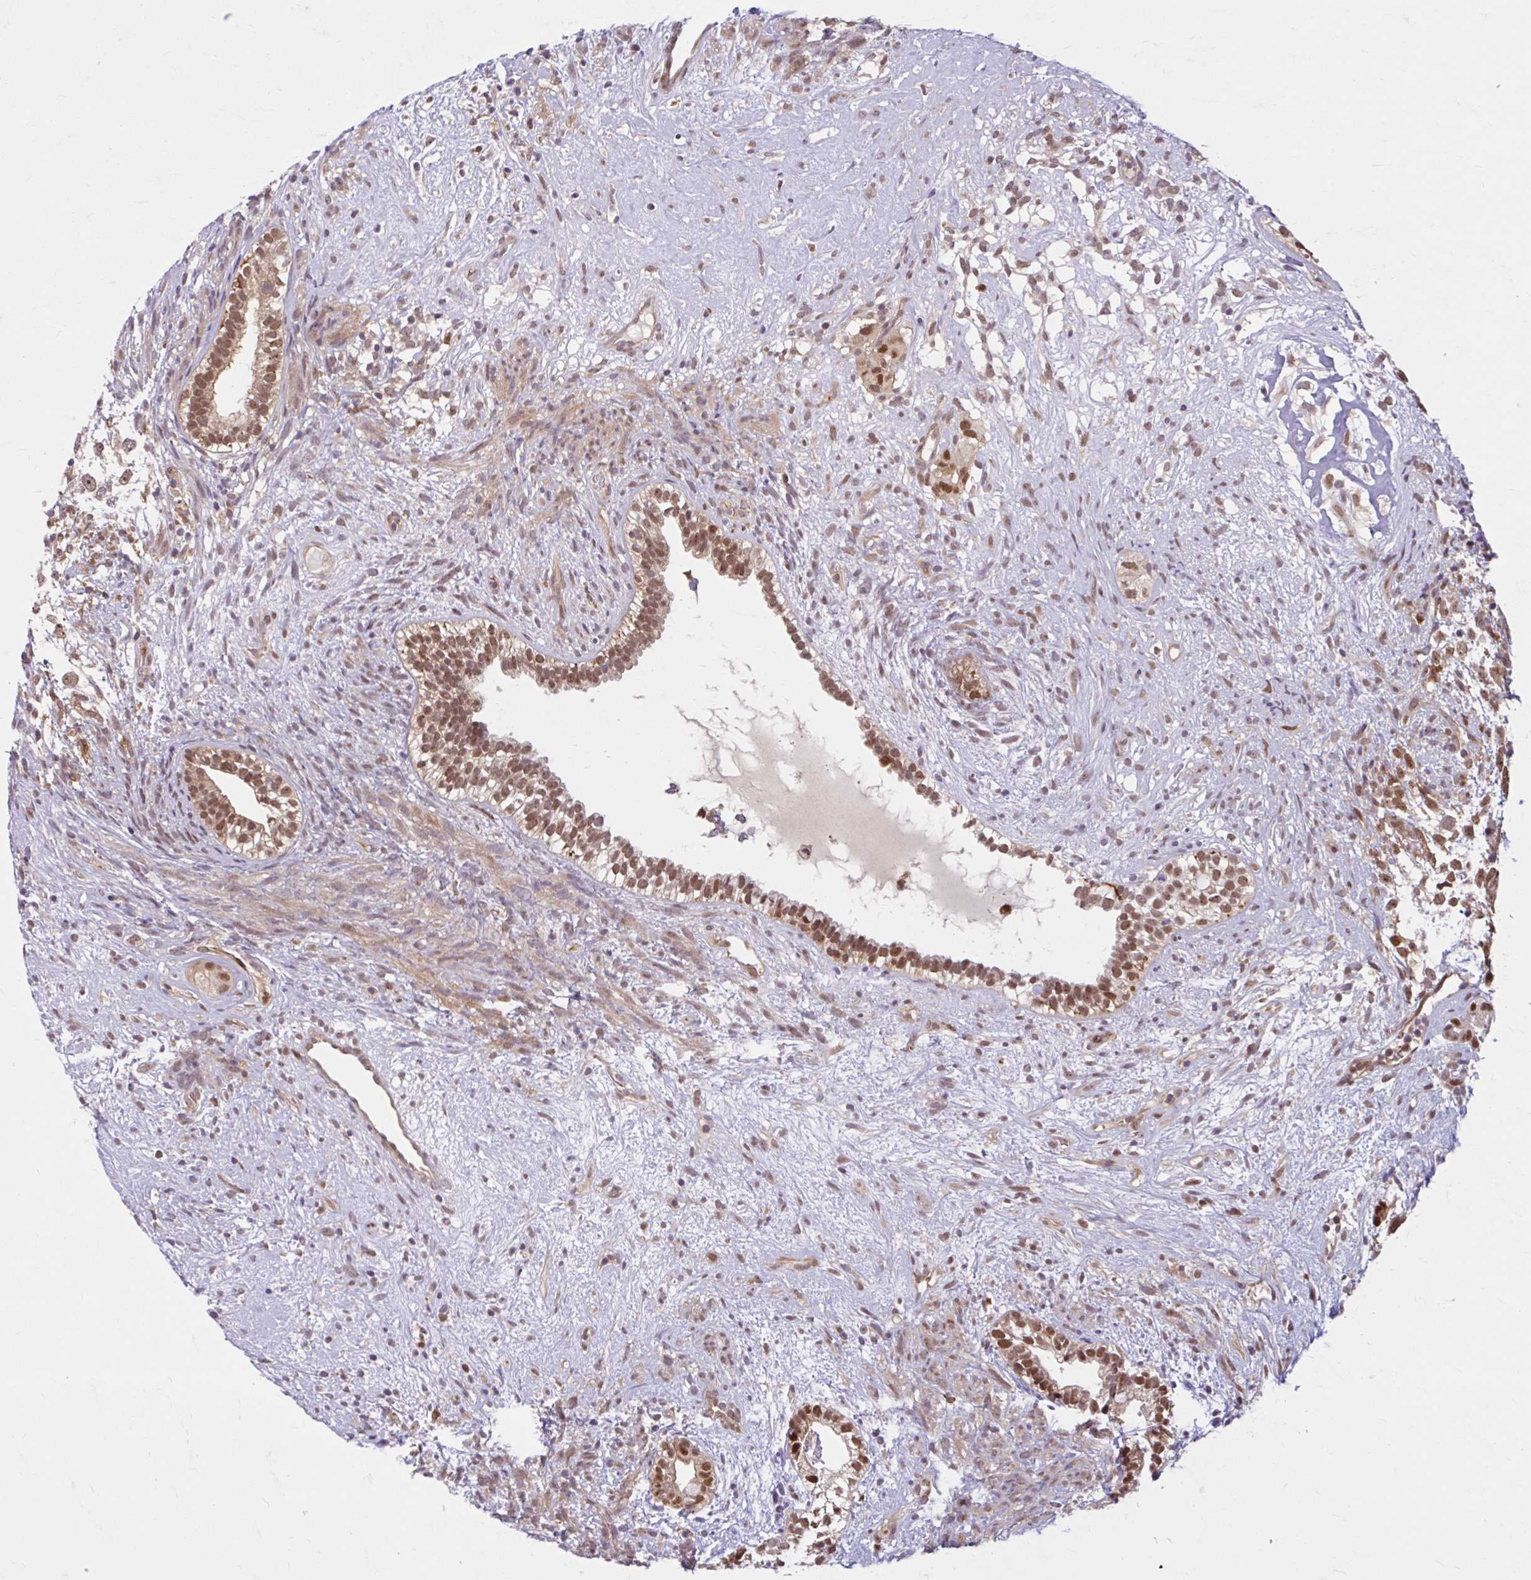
{"staining": {"intensity": "moderate", "quantity": ">75%", "location": "nuclear"}, "tissue": "testis cancer", "cell_type": "Tumor cells", "image_type": "cancer", "snomed": [{"axis": "morphology", "description": "Seminoma, NOS"}, {"axis": "morphology", "description": "Carcinoma, Embryonal, NOS"}, {"axis": "topography", "description": "Testis"}], "caption": "Protein analysis of seminoma (testis) tissue exhibits moderate nuclear expression in approximately >75% of tumor cells.", "gene": "HMBS", "patient": {"sex": "male", "age": 41}}